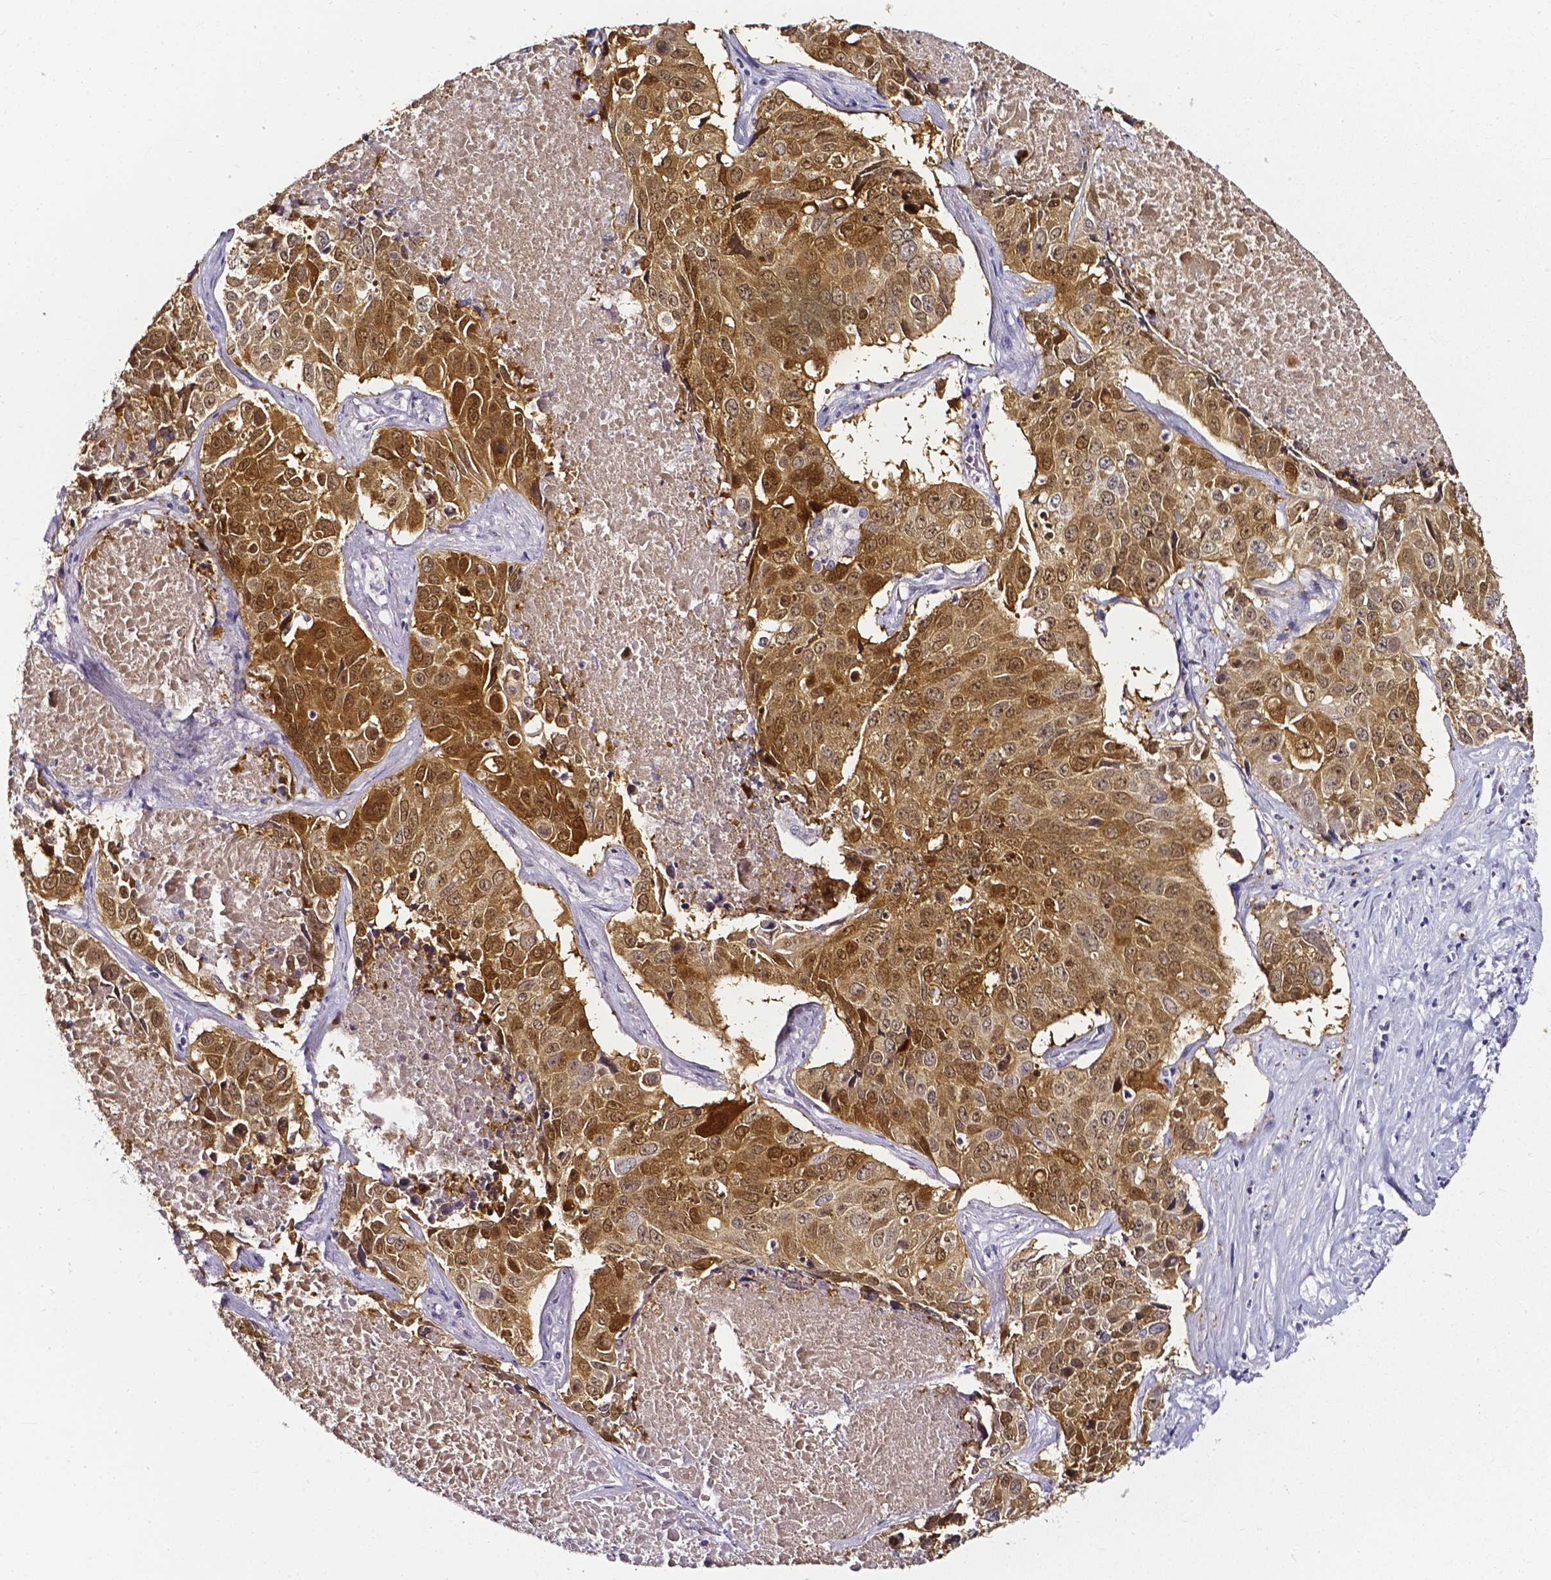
{"staining": {"intensity": "moderate", "quantity": ">75%", "location": "cytoplasmic/membranous,nuclear"}, "tissue": "lung cancer", "cell_type": "Tumor cells", "image_type": "cancer", "snomed": [{"axis": "morphology", "description": "Normal tissue, NOS"}, {"axis": "morphology", "description": "Squamous cell carcinoma, NOS"}, {"axis": "topography", "description": "Bronchus"}, {"axis": "topography", "description": "Lung"}], "caption": "Immunohistochemistry histopathology image of neoplastic tissue: human lung cancer stained using immunohistochemistry (IHC) reveals medium levels of moderate protein expression localized specifically in the cytoplasmic/membranous and nuclear of tumor cells, appearing as a cytoplasmic/membranous and nuclear brown color.", "gene": "AKR1B10", "patient": {"sex": "male", "age": 64}}